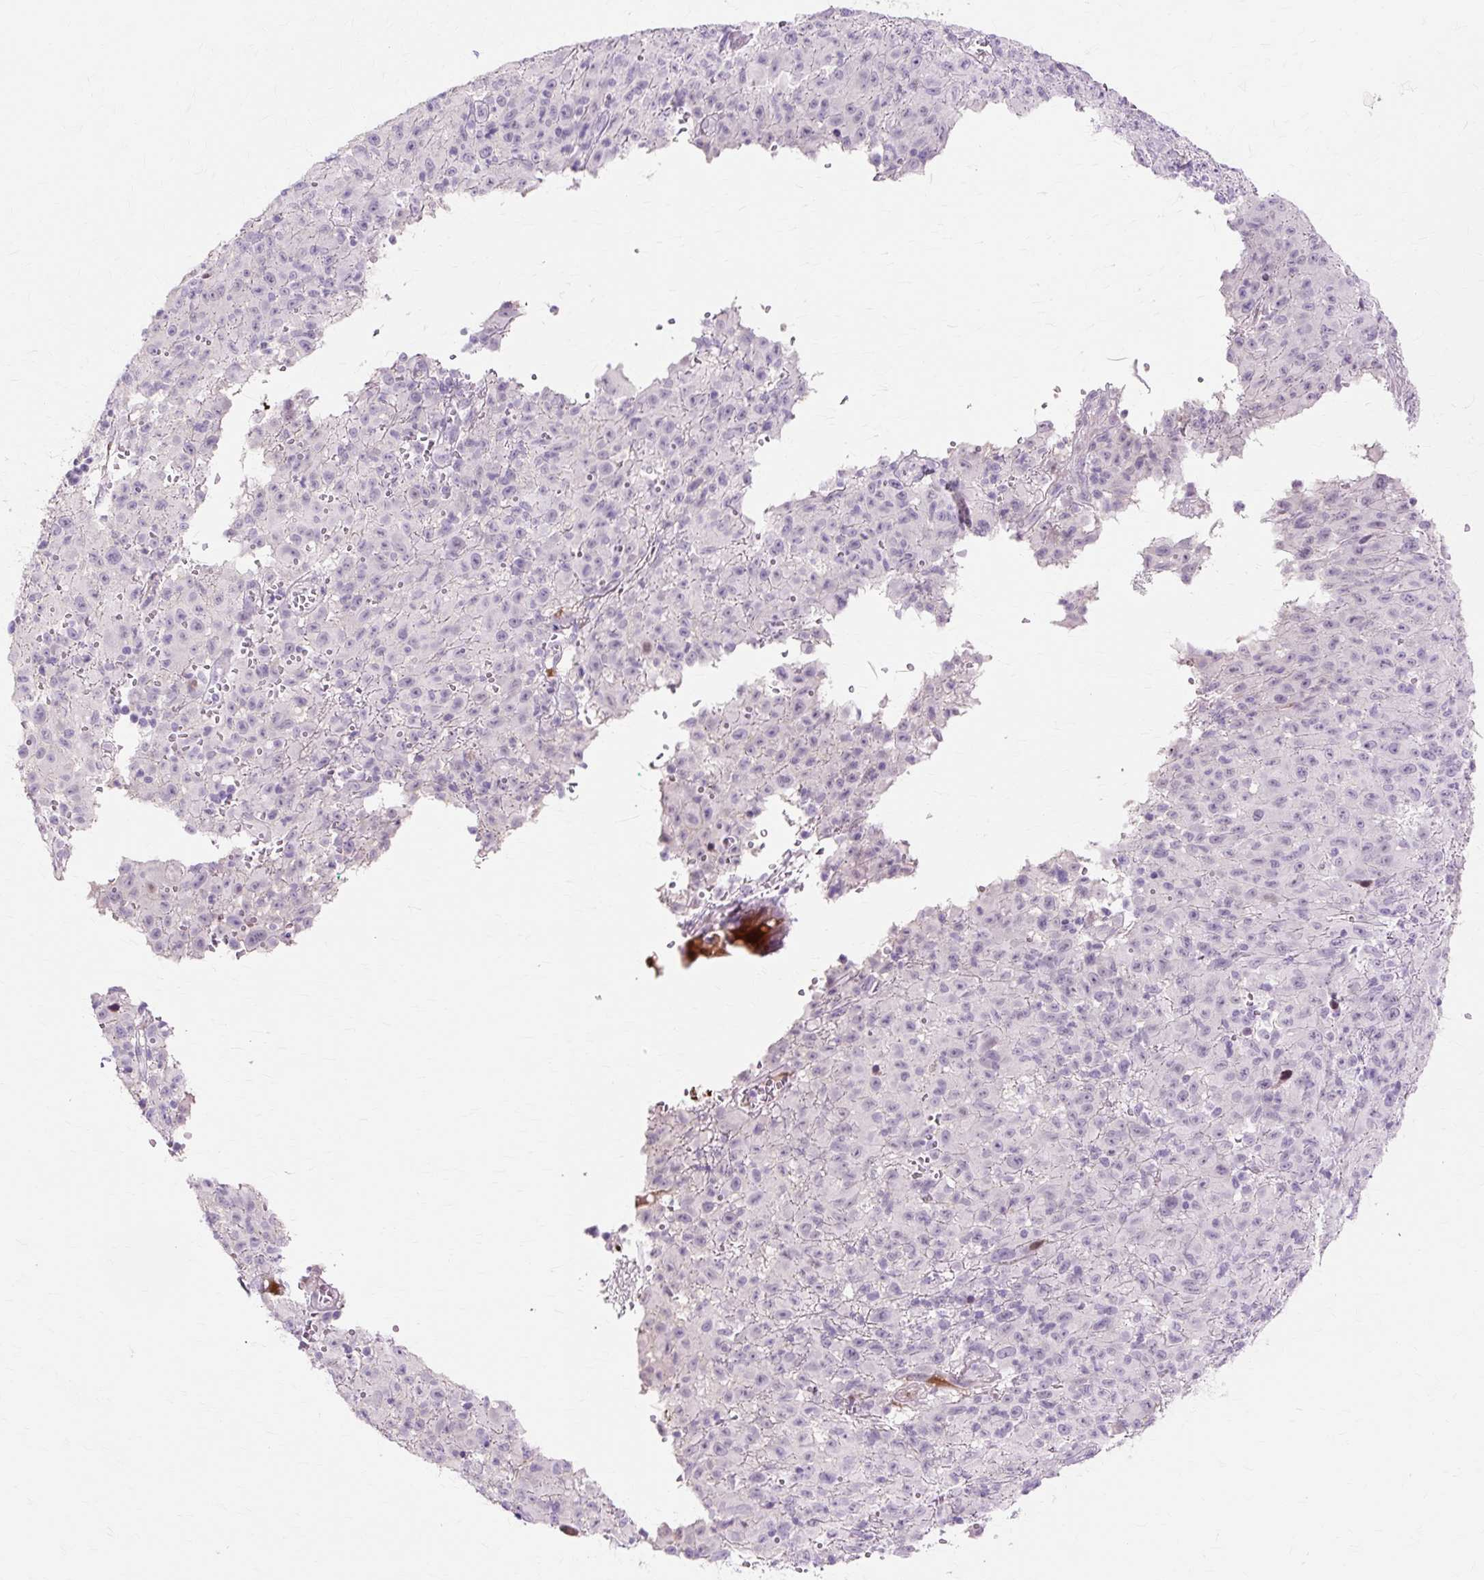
{"staining": {"intensity": "negative", "quantity": "none", "location": "none"}, "tissue": "melanoma", "cell_type": "Tumor cells", "image_type": "cancer", "snomed": [{"axis": "morphology", "description": "Malignant melanoma, NOS"}, {"axis": "topography", "description": "Skin"}], "caption": "Immunohistochemistry micrograph of human melanoma stained for a protein (brown), which displays no staining in tumor cells. (Immunohistochemistry (ihc), brightfield microscopy, high magnification).", "gene": "IRX2", "patient": {"sex": "male", "age": 46}}